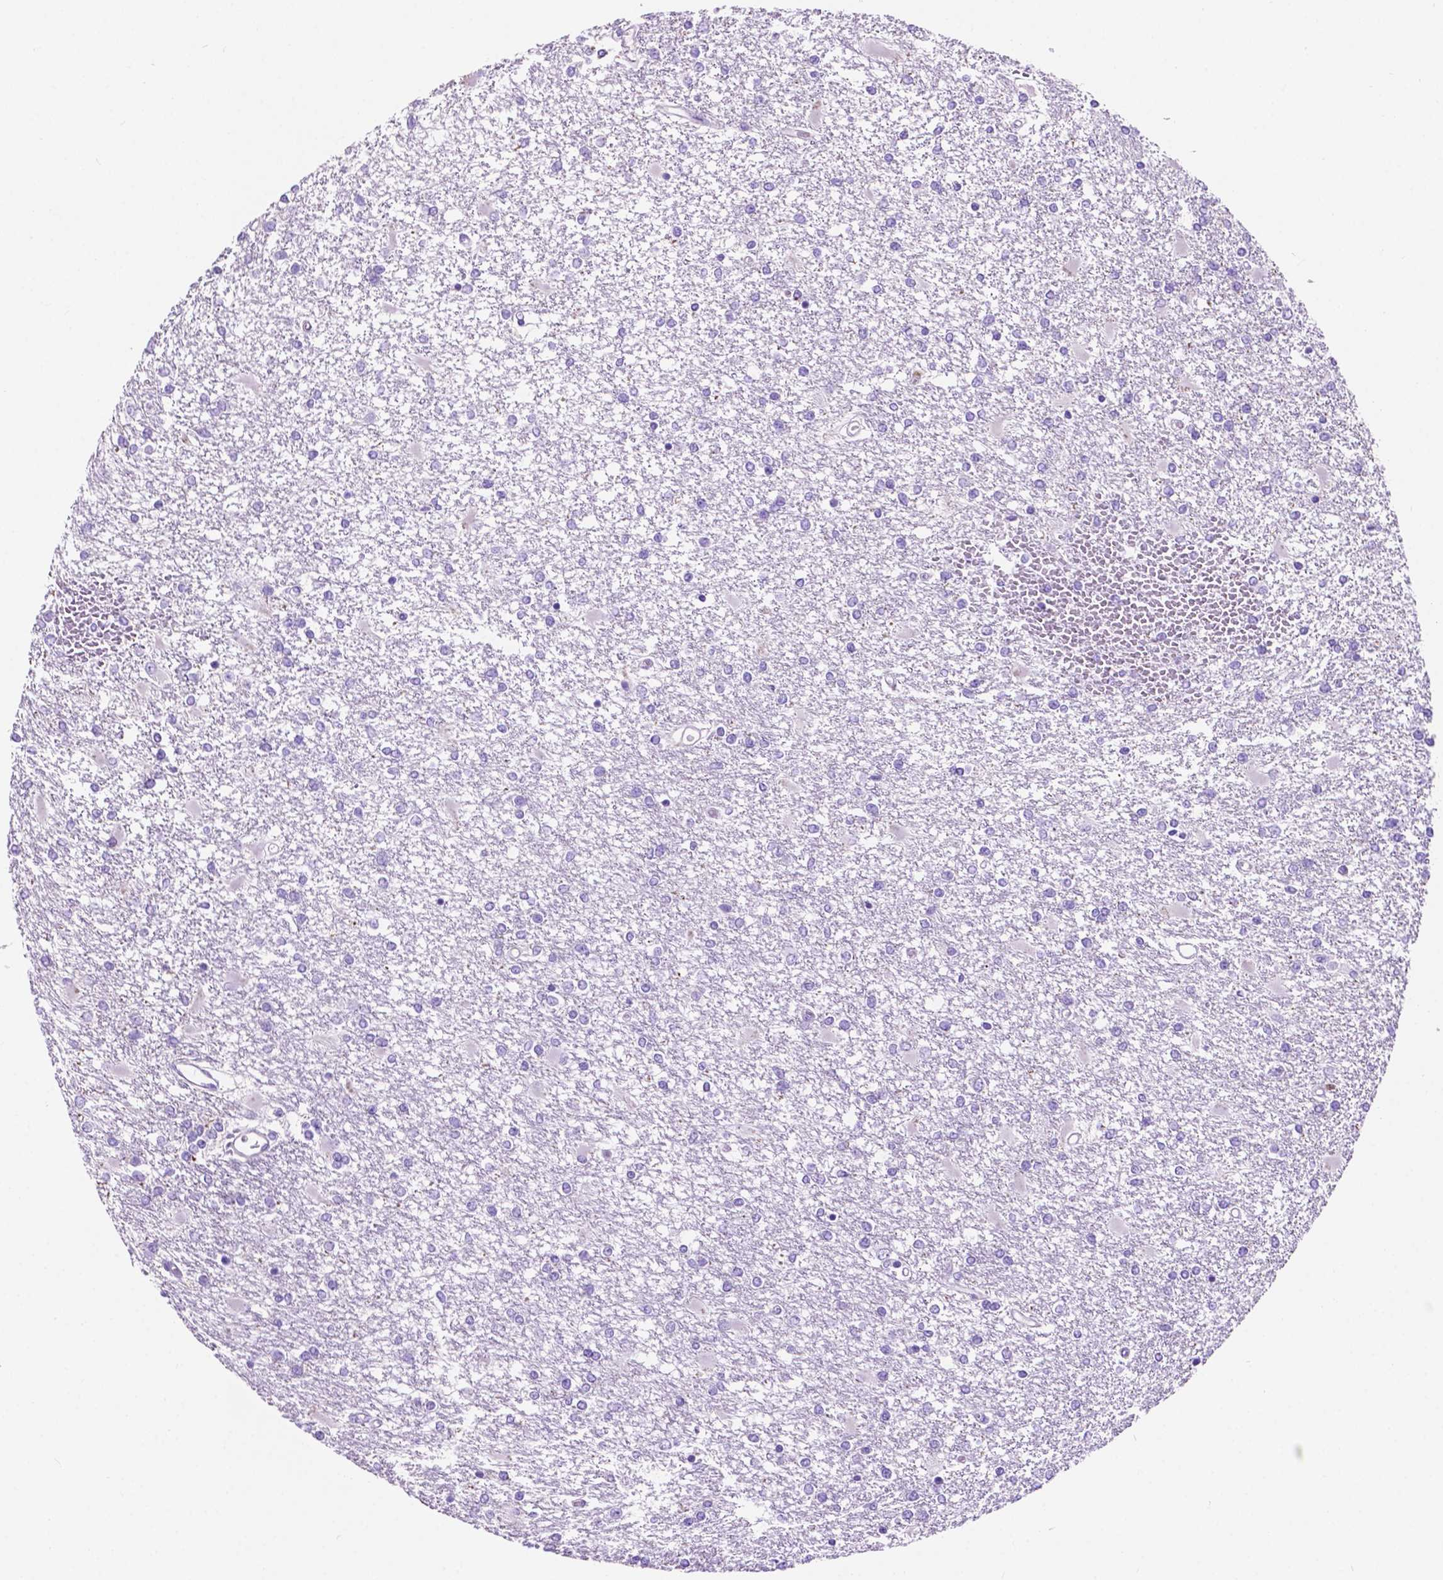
{"staining": {"intensity": "negative", "quantity": "none", "location": "none"}, "tissue": "glioma", "cell_type": "Tumor cells", "image_type": "cancer", "snomed": [{"axis": "morphology", "description": "Glioma, malignant, High grade"}, {"axis": "topography", "description": "Cerebral cortex"}], "caption": "Photomicrograph shows no significant protein staining in tumor cells of malignant glioma (high-grade). (Immunohistochemistry, brightfield microscopy, high magnification).", "gene": "IGFN1", "patient": {"sex": "male", "age": 79}}